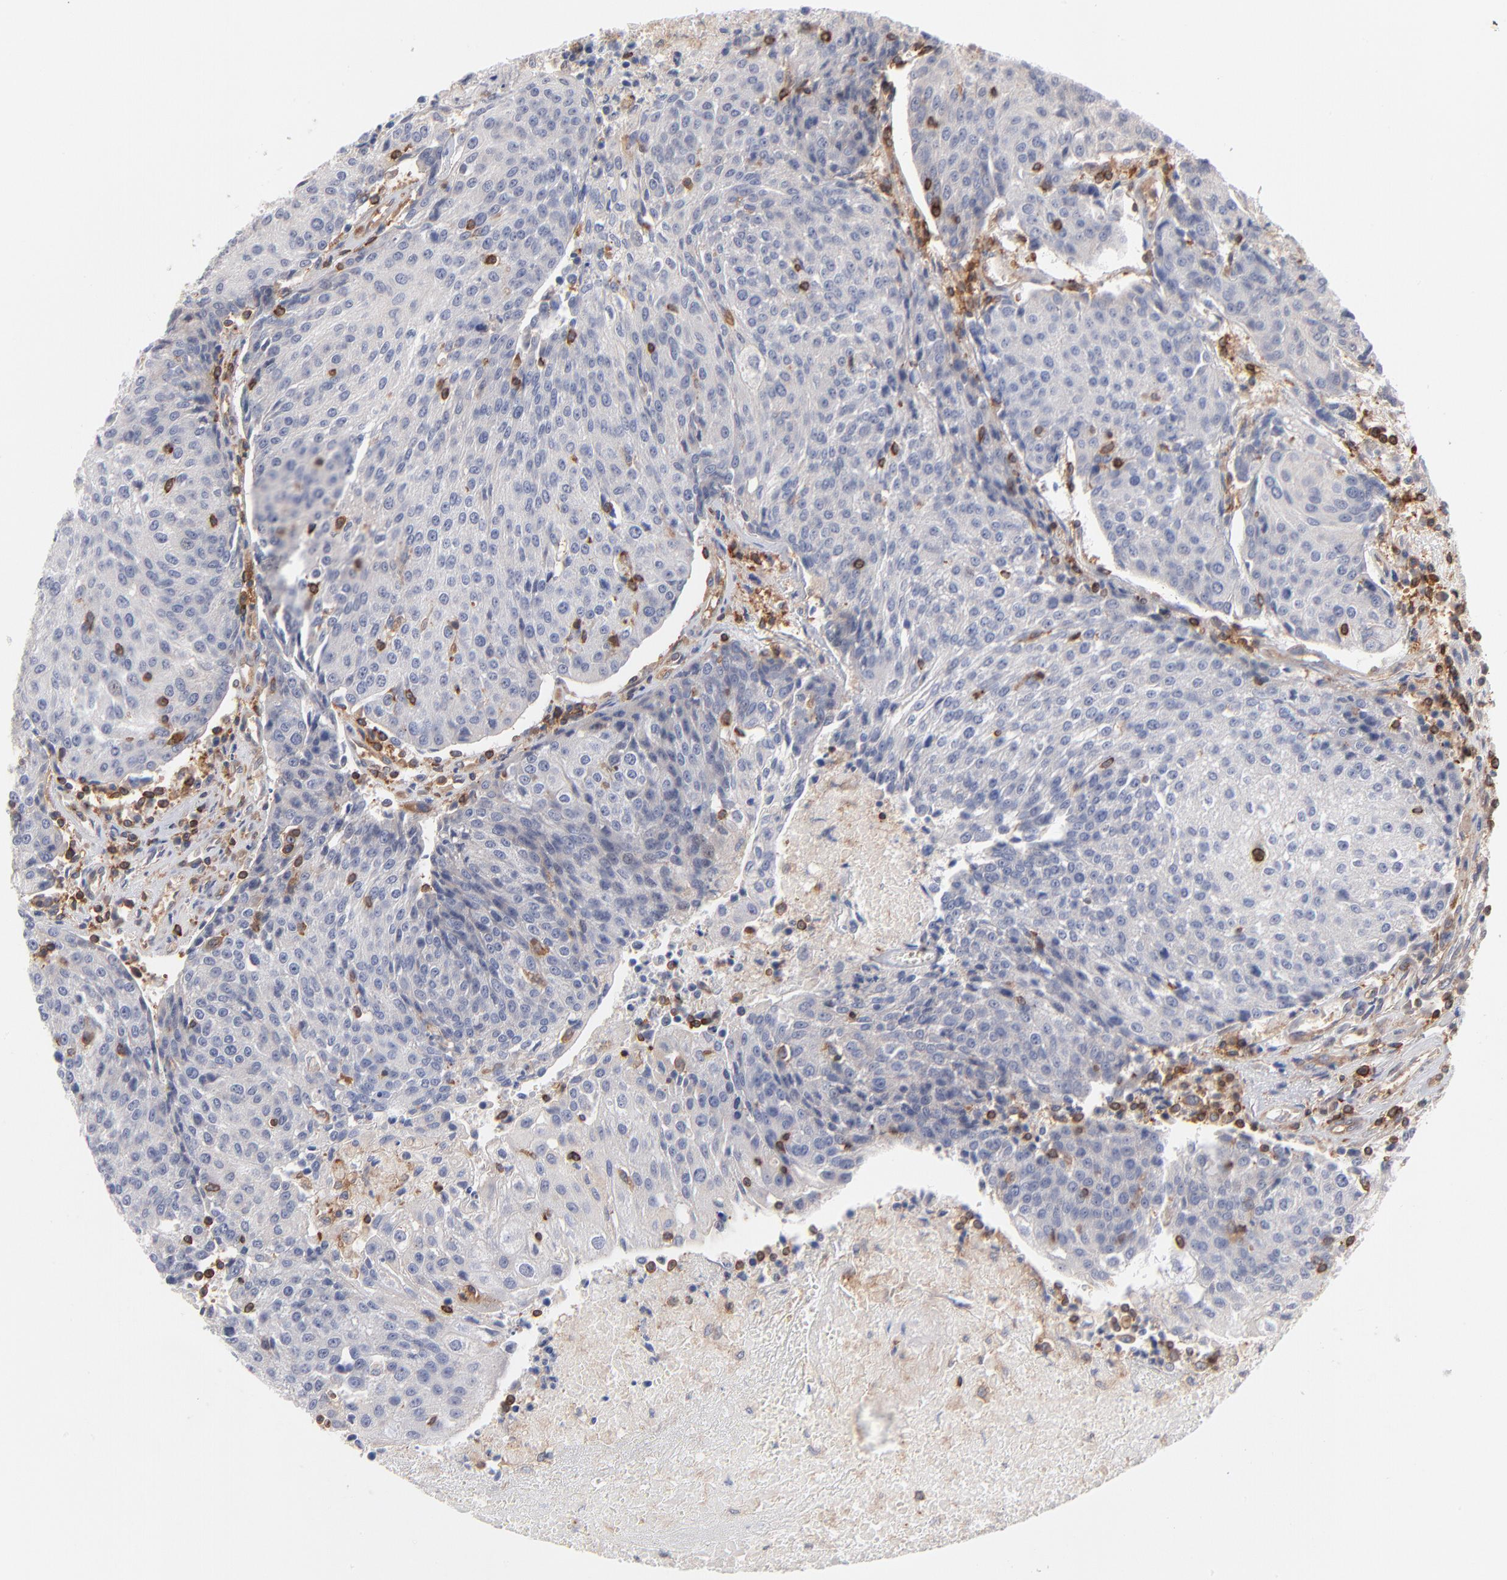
{"staining": {"intensity": "negative", "quantity": "none", "location": "none"}, "tissue": "urothelial cancer", "cell_type": "Tumor cells", "image_type": "cancer", "snomed": [{"axis": "morphology", "description": "Urothelial carcinoma, High grade"}, {"axis": "topography", "description": "Urinary bladder"}], "caption": "Histopathology image shows no significant protein staining in tumor cells of high-grade urothelial carcinoma.", "gene": "WIPF1", "patient": {"sex": "female", "age": 85}}